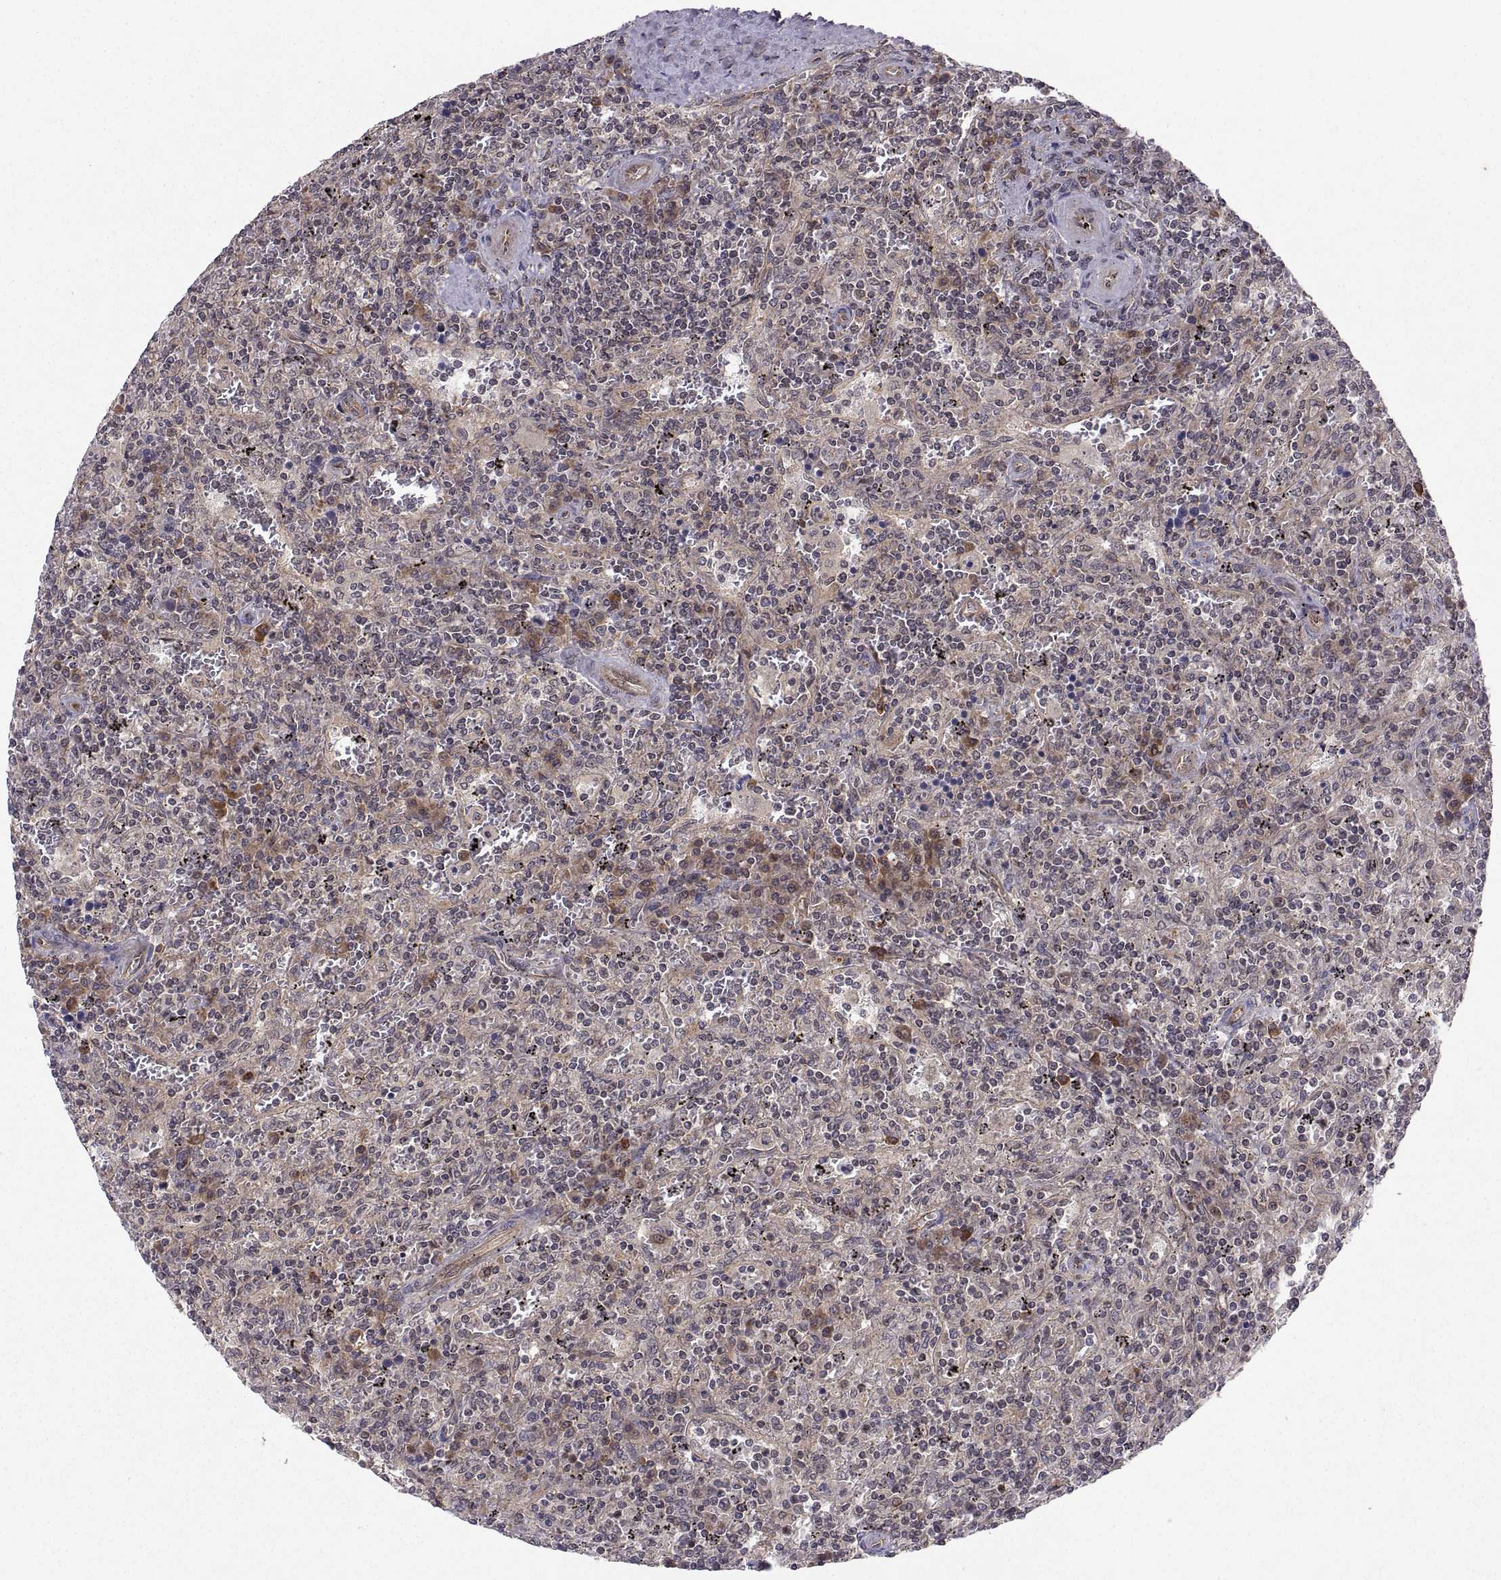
{"staining": {"intensity": "negative", "quantity": "none", "location": "none"}, "tissue": "lymphoma", "cell_type": "Tumor cells", "image_type": "cancer", "snomed": [{"axis": "morphology", "description": "Malignant lymphoma, non-Hodgkin's type, Low grade"}, {"axis": "topography", "description": "Spleen"}], "caption": "Immunohistochemistry image of malignant lymphoma, non-Hodgkin's type (low-grade) stained for a protein (brown), which exhibits no staining in tumor cells.", "gene": "ABL2", "patient": {"sex": "male", "age": 62}}